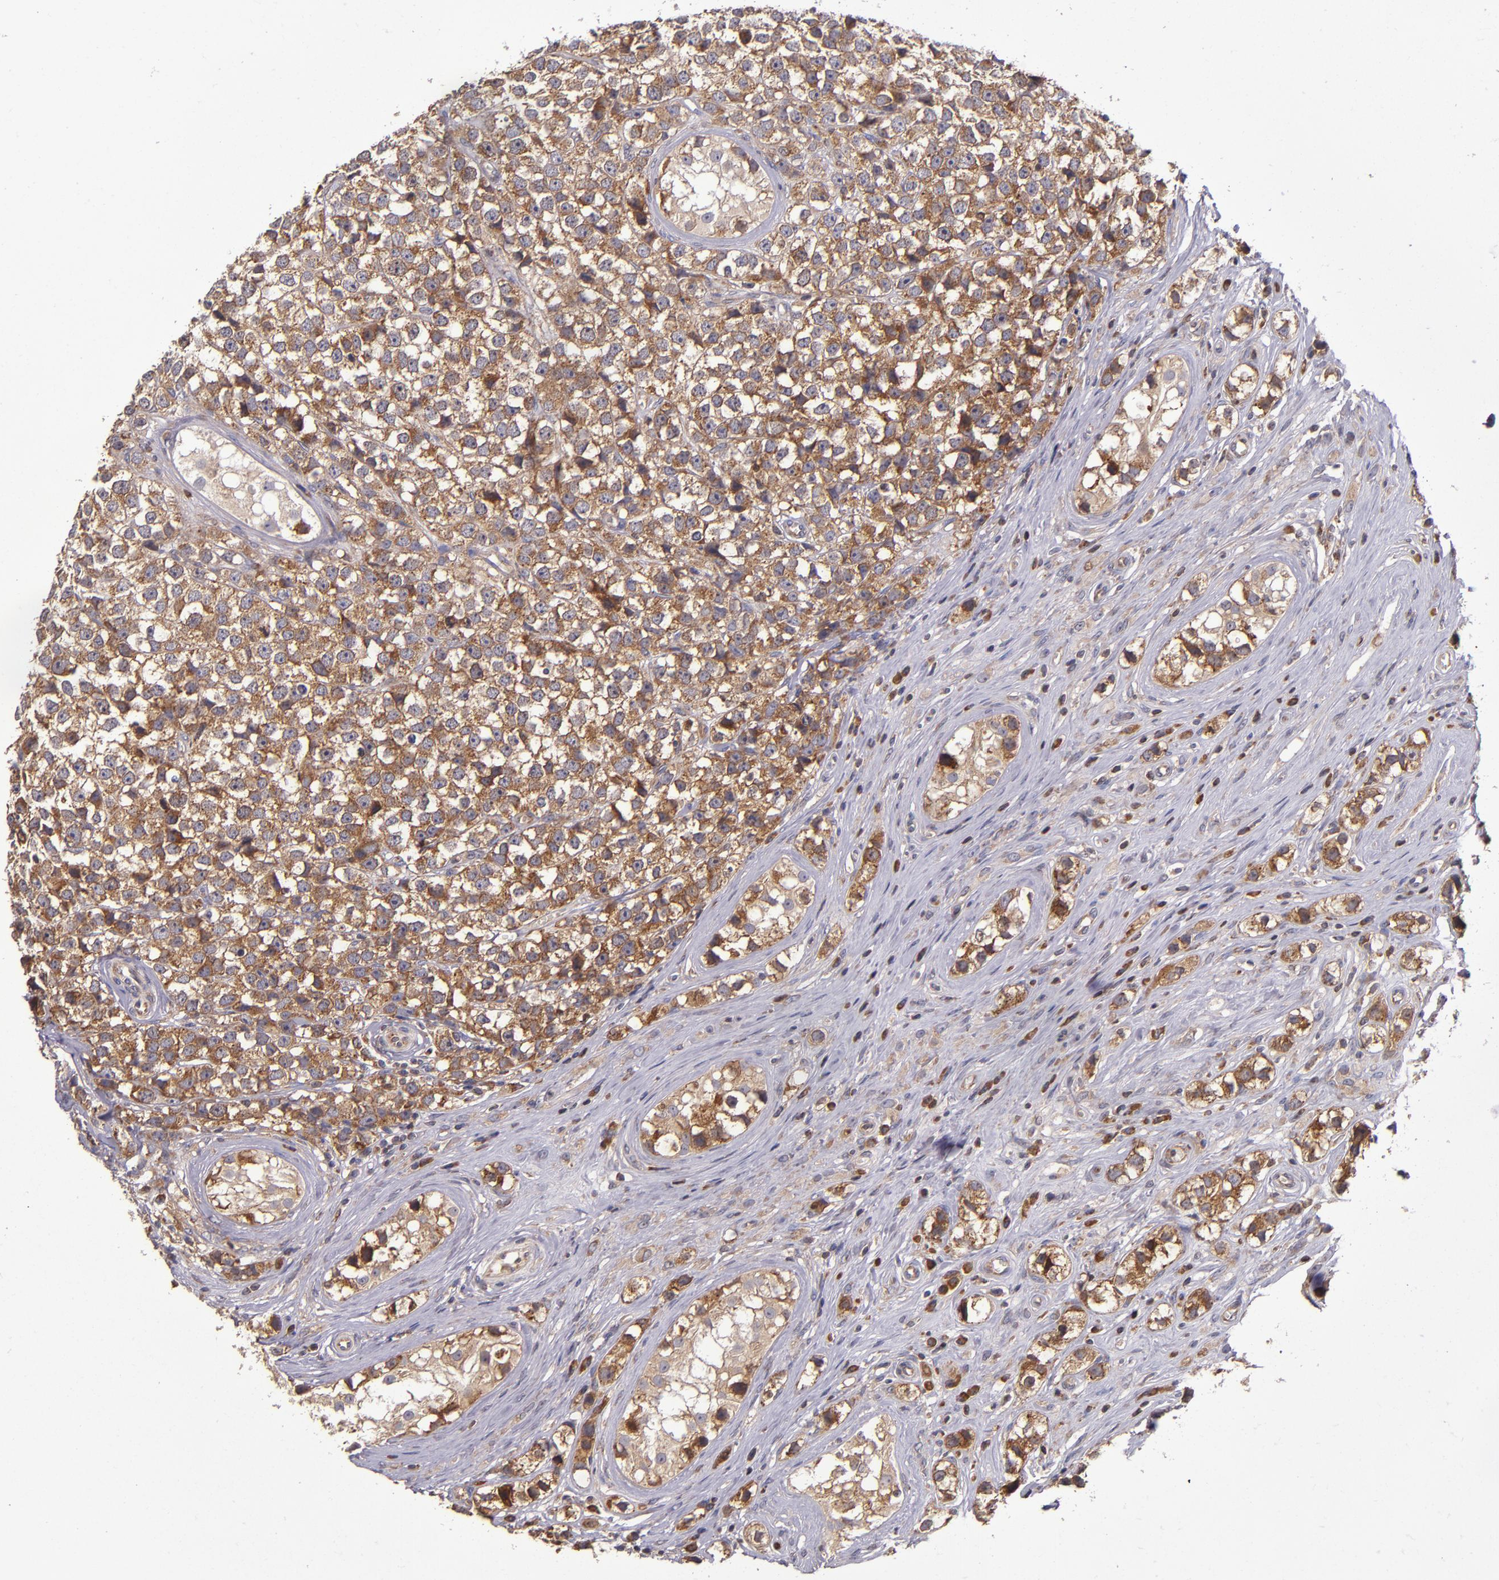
{"staining": {"intensity": "moderate", "quantity": ">75%", "location": "cytoplasmic/membranous"}, "tissue": "testis cancer", "cell_type": "Tumor cells", "image_type": "cancer", "snomed": [{"axis": "morphology", "description": "Seminoma, NOS"}, {"axis": "topography", "description": "Testis"}], "caption": "Protein staining of seminoma (testis) tissue displays moderate cytoplasmic/membranous positivity in about >75% of tumor cells.", "gene": "EIF4ENIF1", "patient": {"sex": "male", "age": 25}}